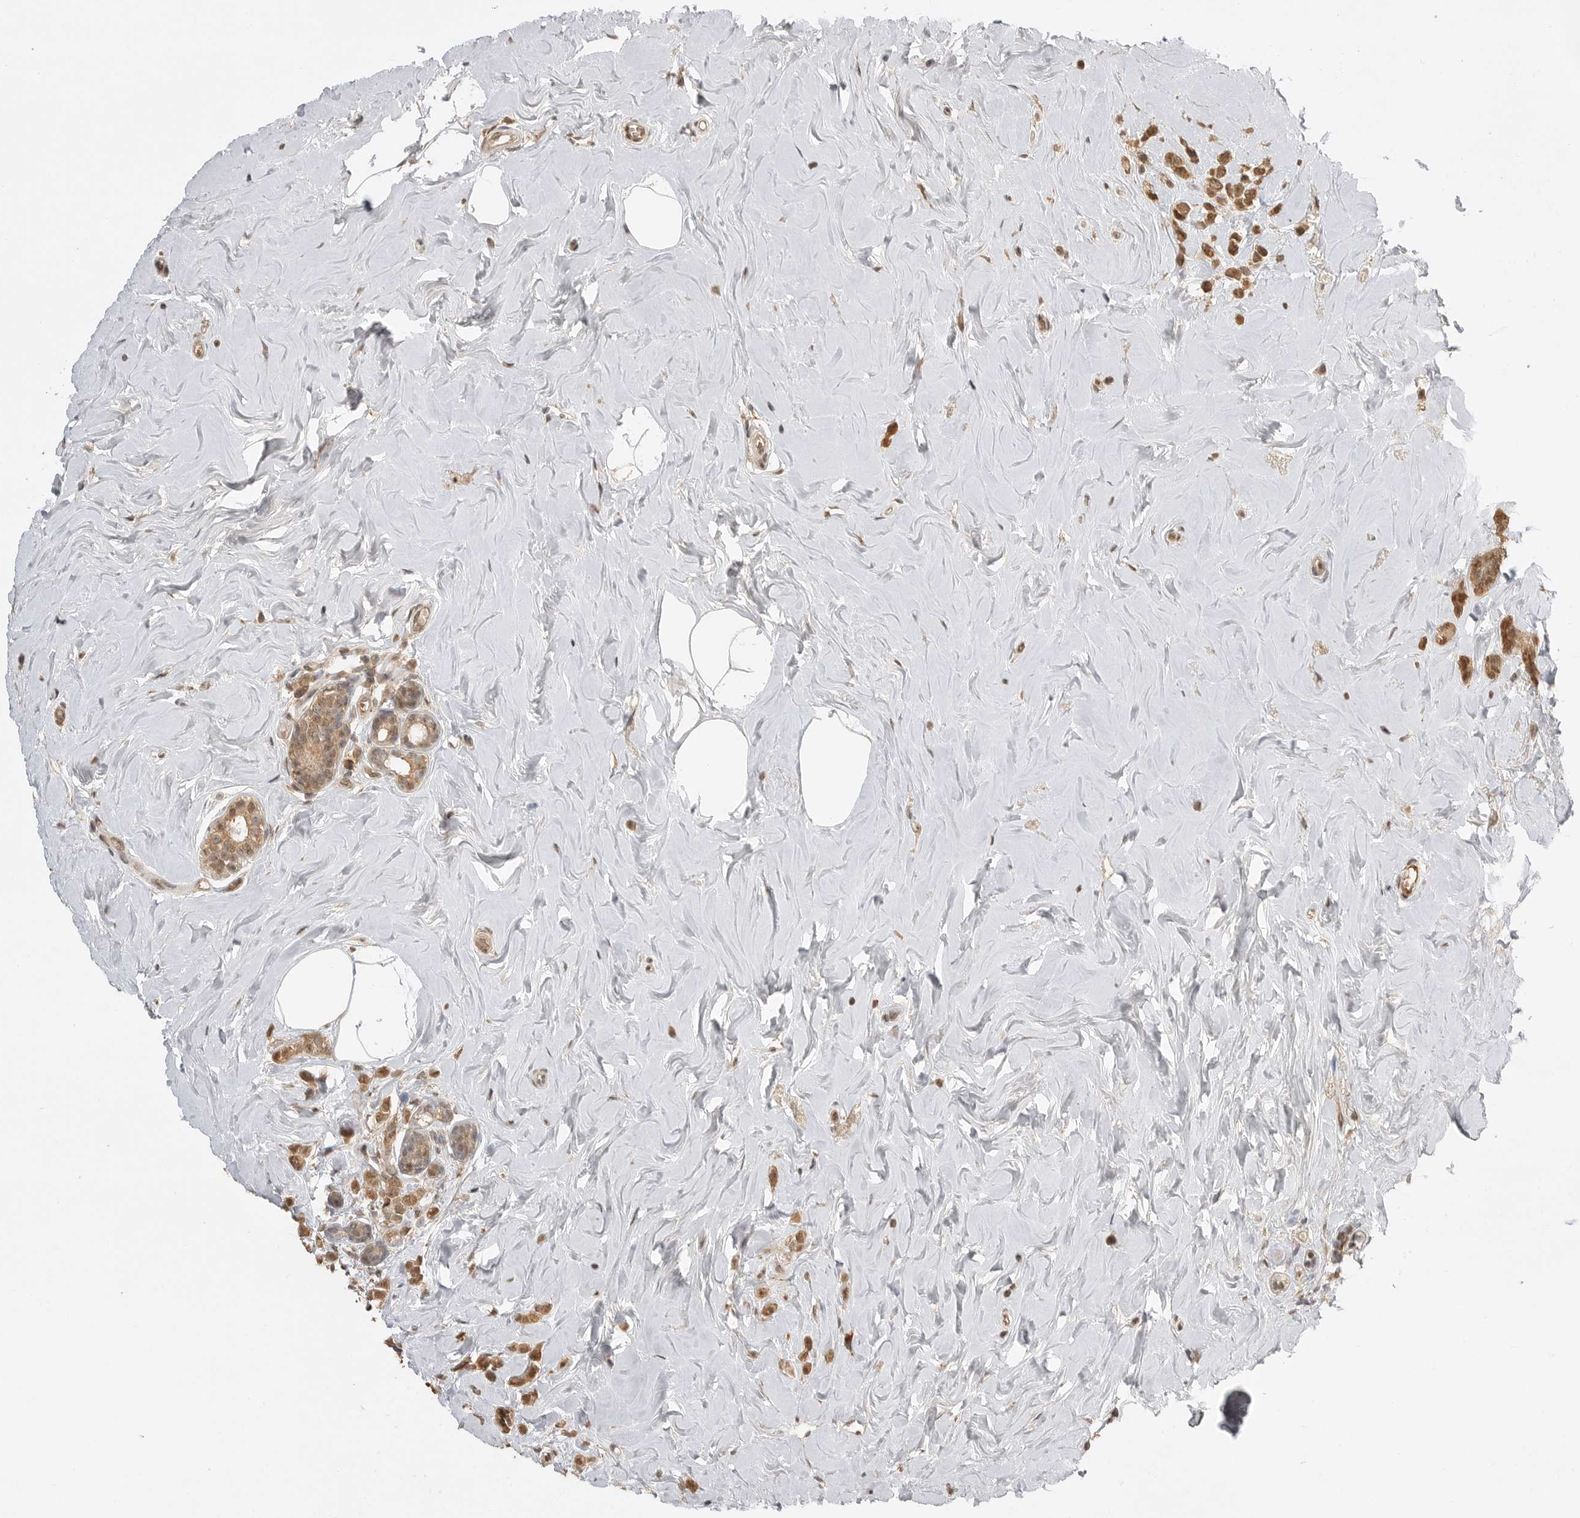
{"staining": {"intensity": "moderate", "quantity": ">75%", "location": "cytoplasmic/membranous,nuclear"}, "tissue": "breast cancer", "cell_type": "Tumor cells", "image_type": "cancer", "snomed": [{"axis": "morphology", "description": "Lobular carcinoma"}, {"axis": "topography", "description": "Breast"}], "caption": "IHC image of neoplastic tissue: human breast lobular carcinoma stained using IHC shows medium levels of moderate protein expression localized specifically in the cytoplasmic/membranous and nuclear of tumor cells, appearing as a cytoplasmic/membranous and nuclear brown color.", "gene": "ASPSCR1", "patient": {"sex": "female", "age": 47}}